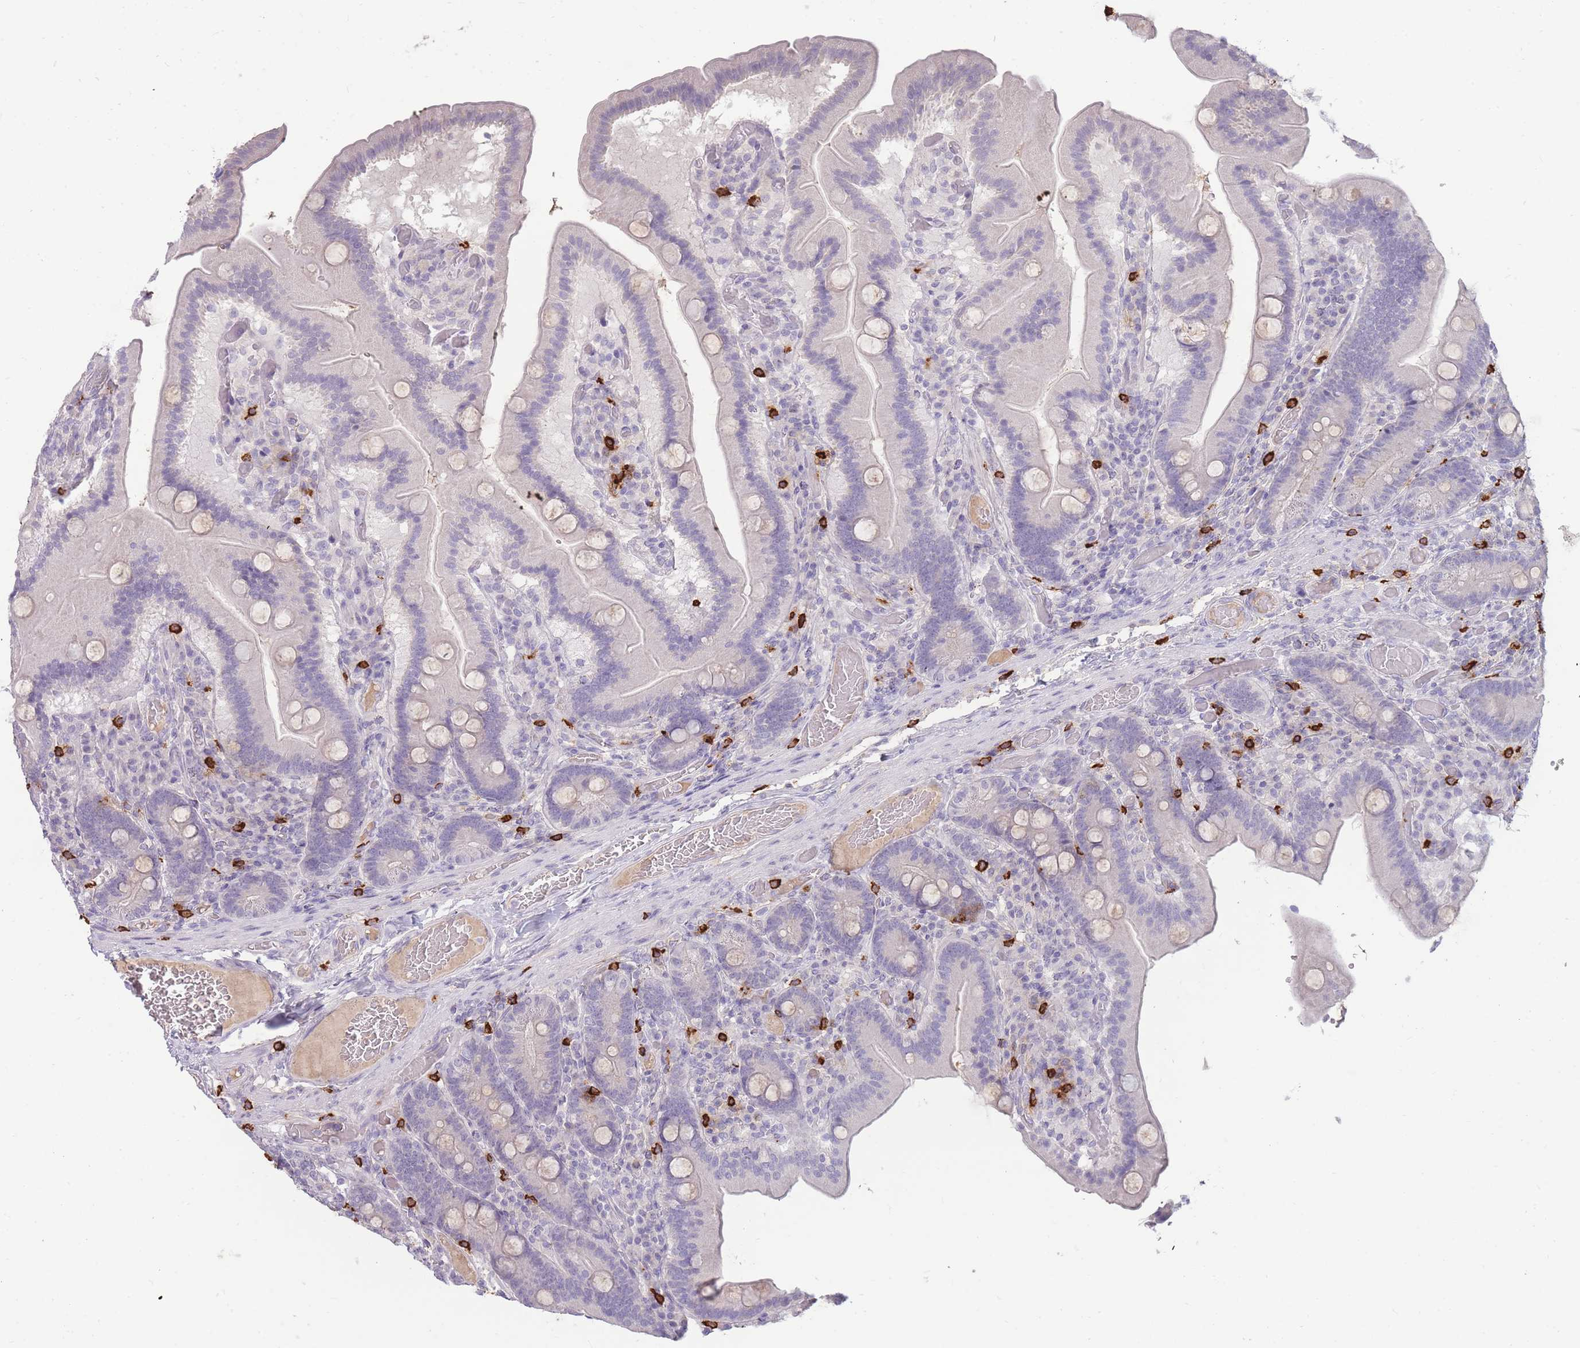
{"staining": {"intensity": "negative", "quantity": "none", "location": "none"}, "tissue": "duodenum", "cell_type": "Glandular cells", "image_type": "normal", "snomed": [{"axis": "morphology", "description": "Normal tissue, NOS"}, {"axis": "topography", "description": "Duodenum"}], "caption": "Immunohistochemical staining of benign human duodenum shows no significant staining in glandular cells.", "gene": "TPSD1", "patient": {"sex": "female", "age": 62}}